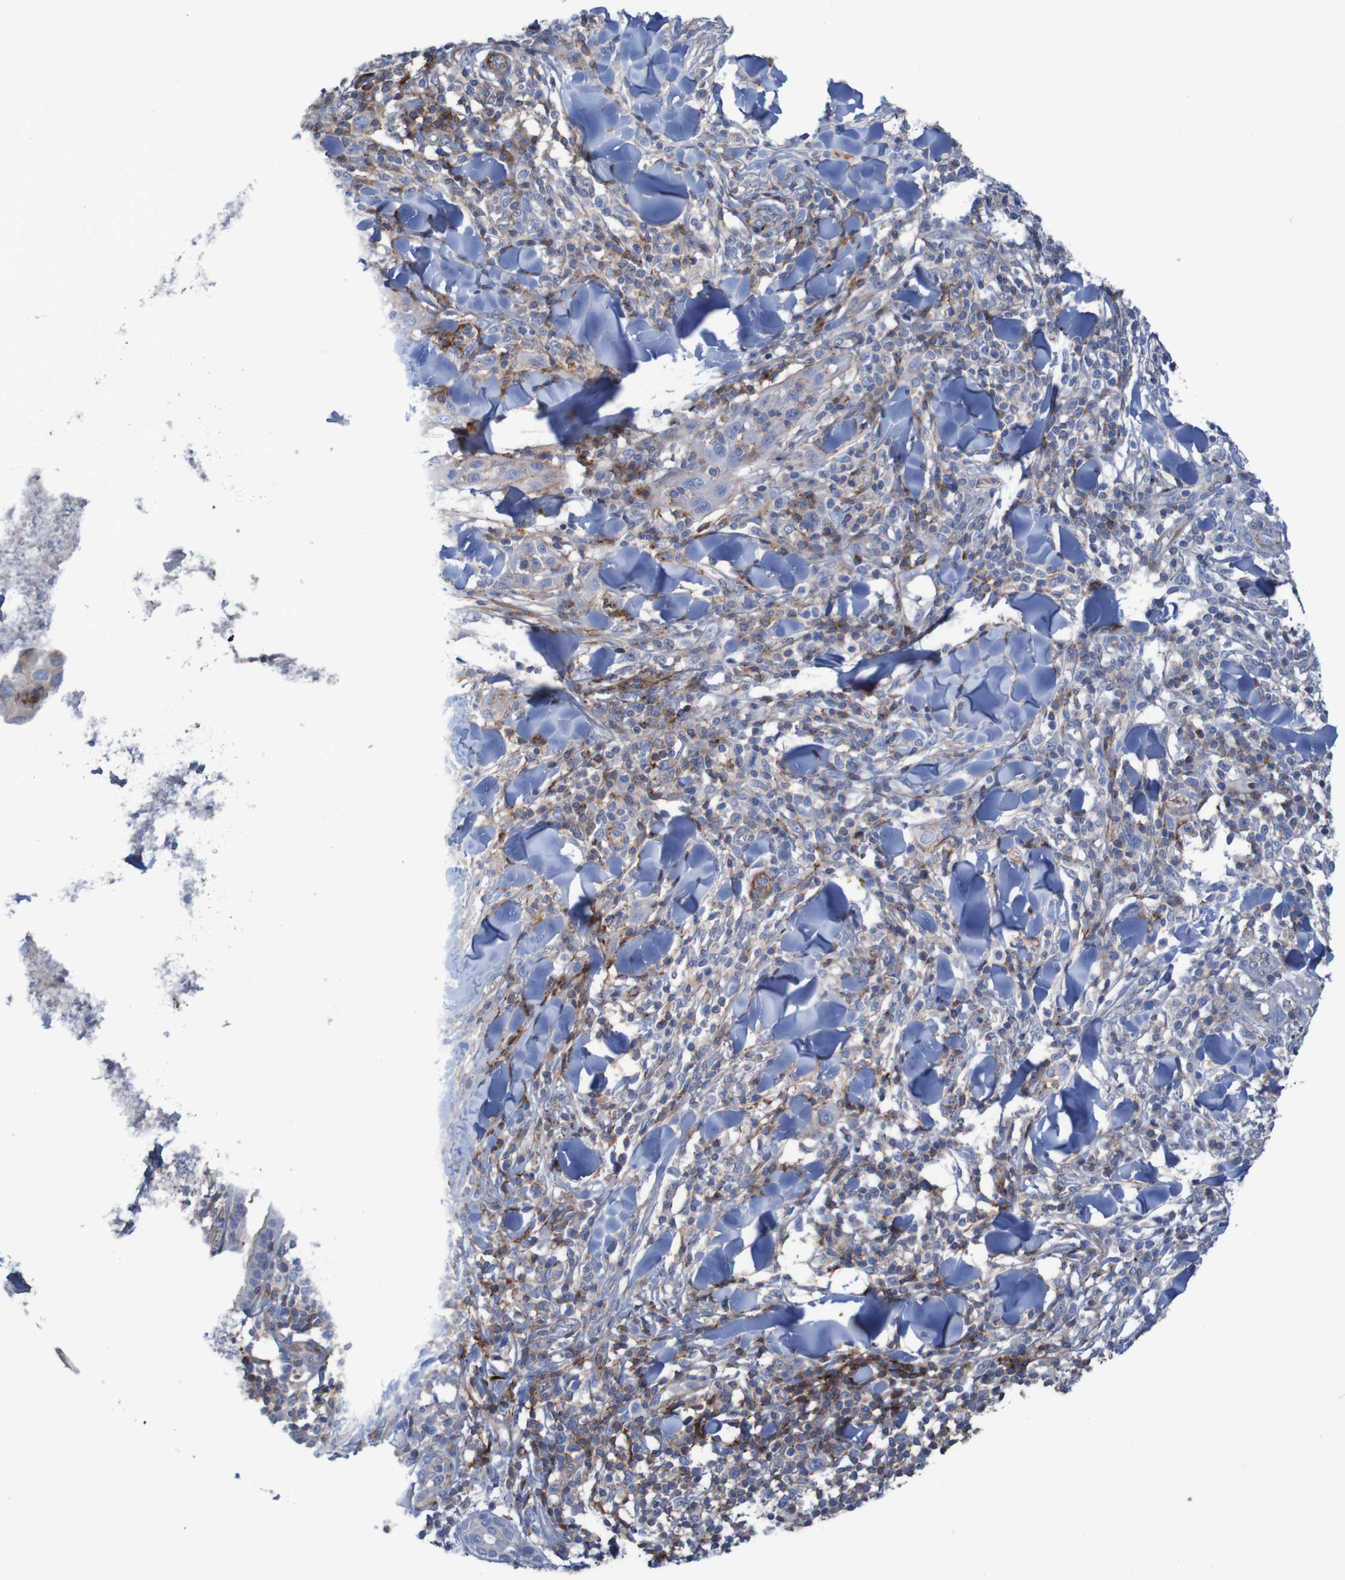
{"staining": {"intensity": "negative", "quantity": "none", "location": "none"}, "tissue": "skin cancer", "cell_type": "Tumor cells", "image_type": "cancer", "snomed": [{"axis": "morphology", "description": "Squamous cell carcinoma, NOS"}, {"axis": "topography", "description": "Skin"}], "caption": "Skin cancer (squamous cell carcinoma) was stained to show a protein in brown. There is no significant positivity in tumor cells. (DAB (3,3'-diaminobenzidine) IHC with hematoxylin counter stain).", "gene": "RNF182", "patient": {"sex": "male", "age": 24}}